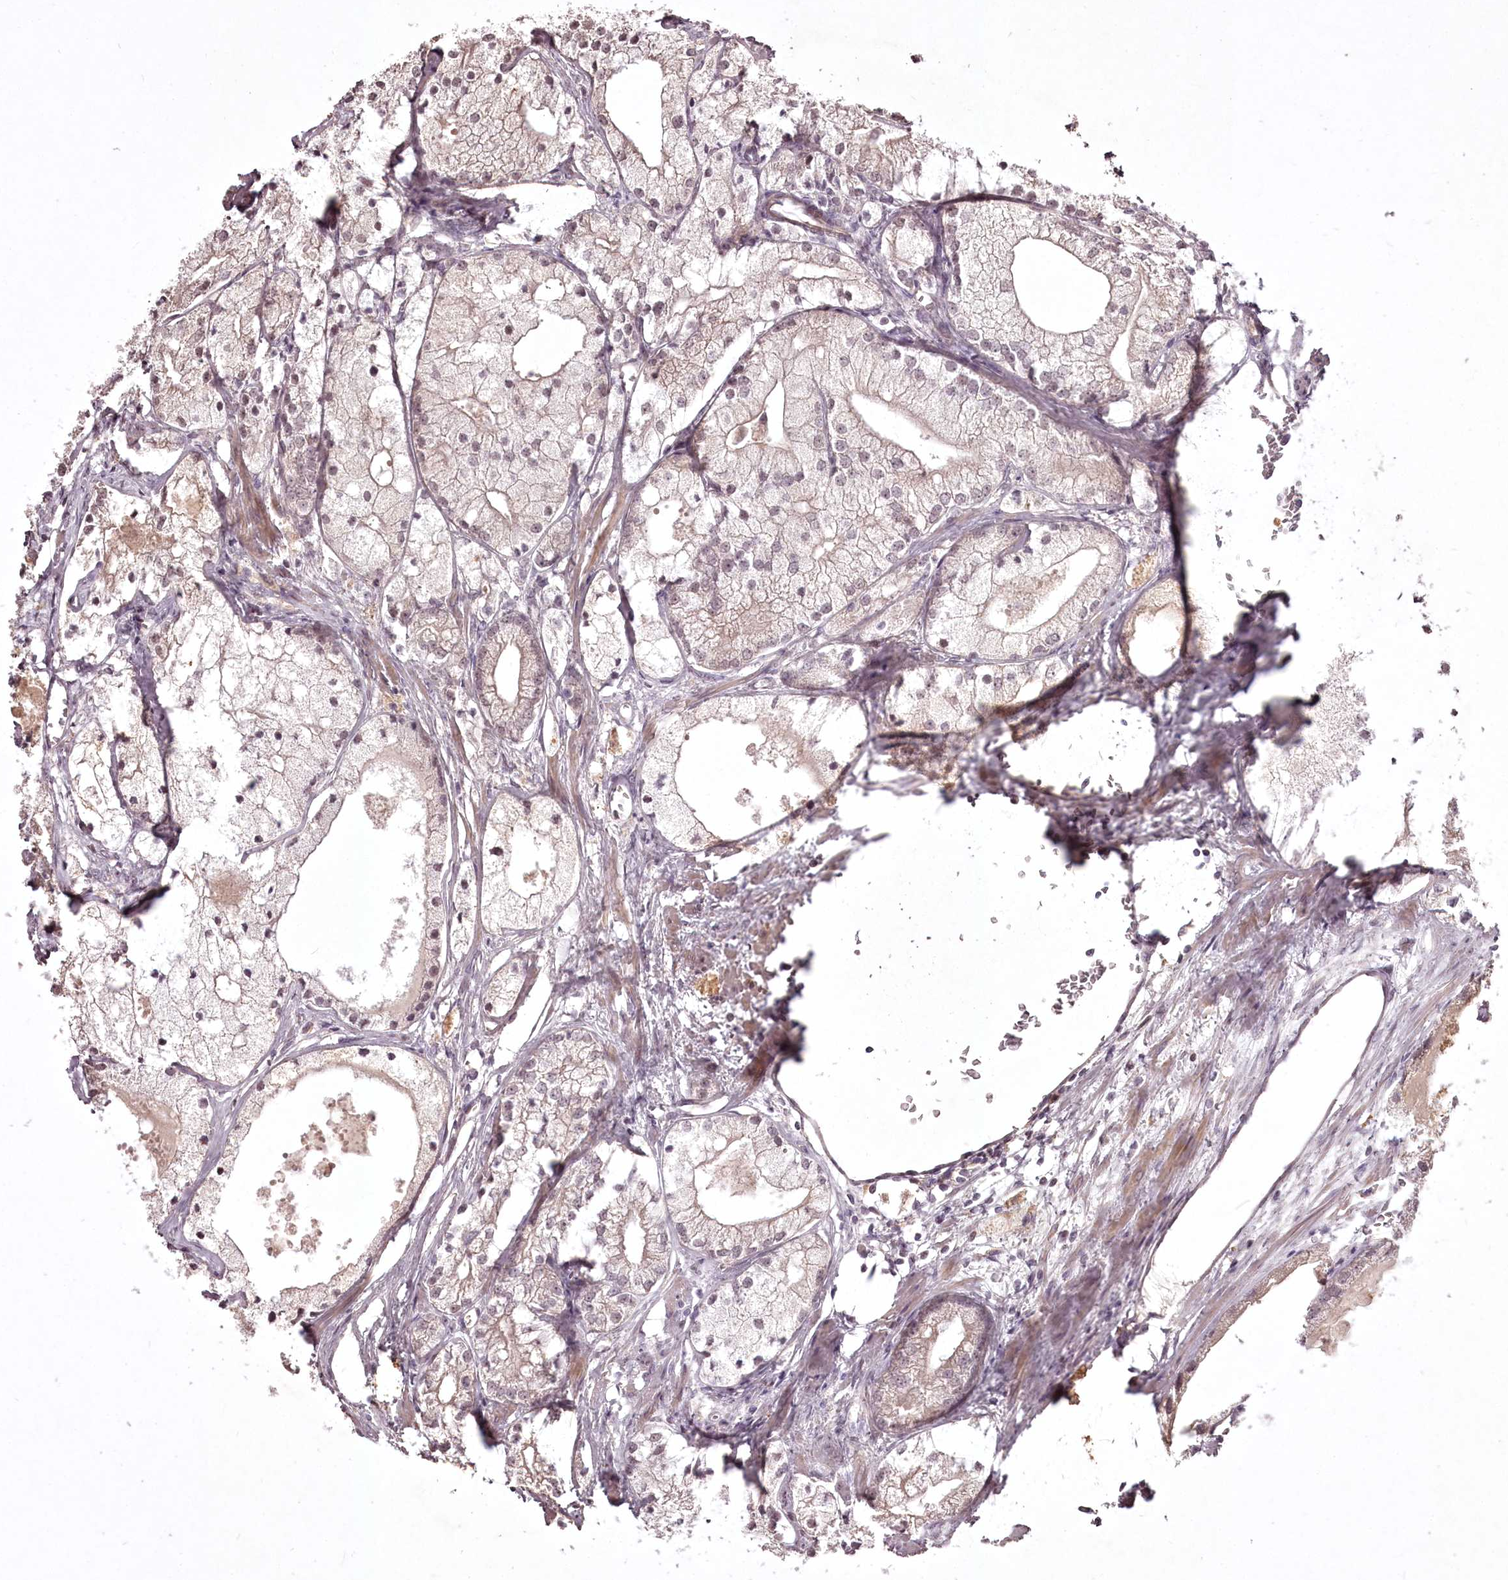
{"staining": {"intensity": "weak", "quantity": "<25%", "location": "cytoplasmic/membranous"}, "tissue": "prostate cancer", "cell_type": "Tumor cells", "image_type": "cancer", "snomed": [{"axis": "morphology", "description": "Adenocarcinoma, Low grade"}, {"axis": "topography", "description": "Prostate"}], "caption": "Photomicrograph shows no protein expression in tumor cells of adenocarcinoma (low-grade) (prostate) tissue.", "gene": "ADRA1D", "patient": {"sex": "male", "age": 69}}